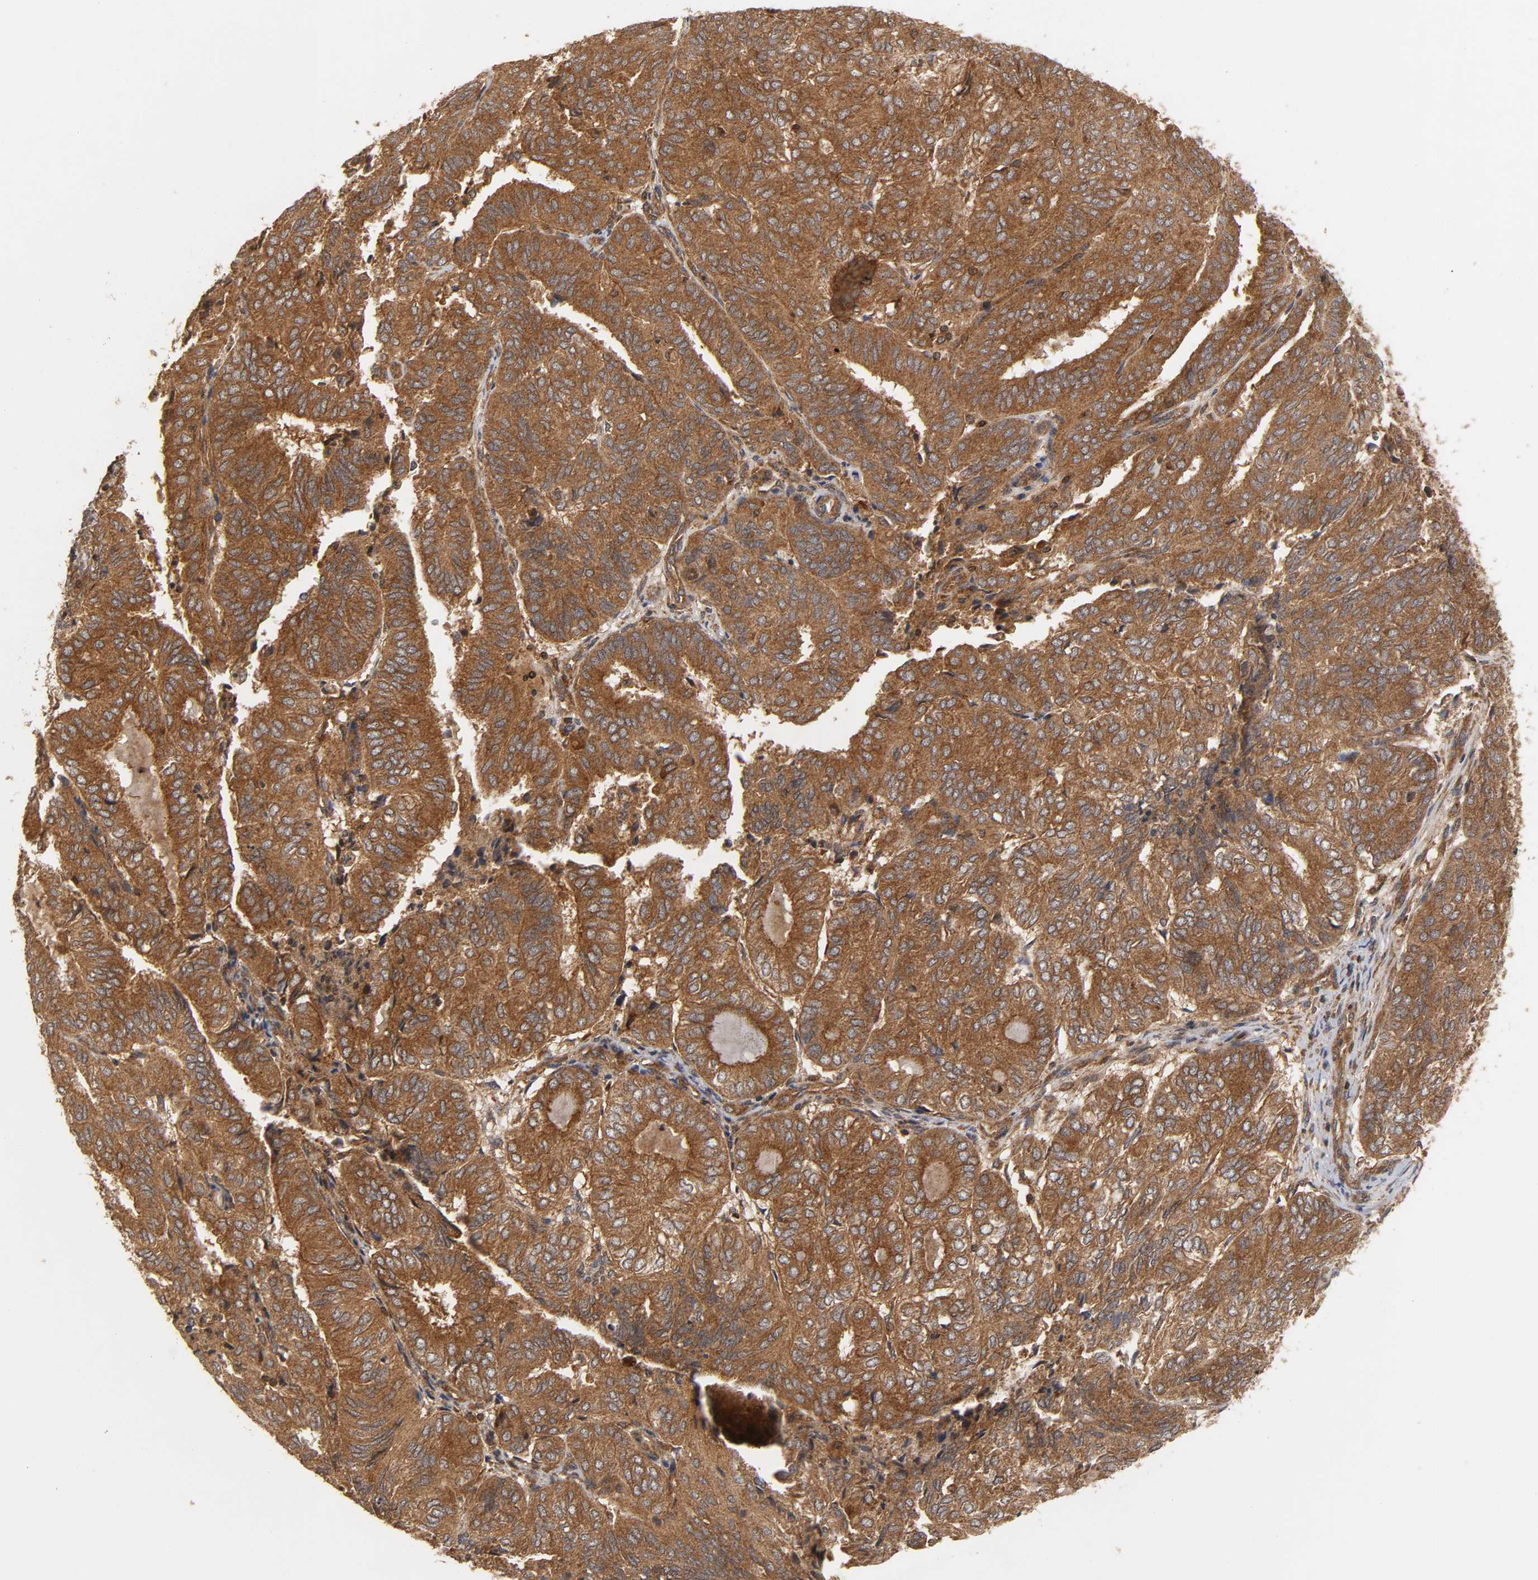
{"staining": {"intensity": "strong", "quantity": ">75%", "location": "cytoplasmic/membranous"}, "tissue": "endometrial cancer", "cell_type": "Tumor cells", "image_type": "cancer", "snomed": [{"axis": "morphology", "description": "Adenocarcinoma, NOS"}, {"axis": "topography", "description": "Uterus"}], "caption": "About >75% of tumor cells in endometrial cancer (adenocarcinoma) show strong cytoplasmic/membranous protein positivity as visualized by brown immunohistochemical staining.", "gene": "IKBKB", "patient": {"sex": "female", "age": 60}}